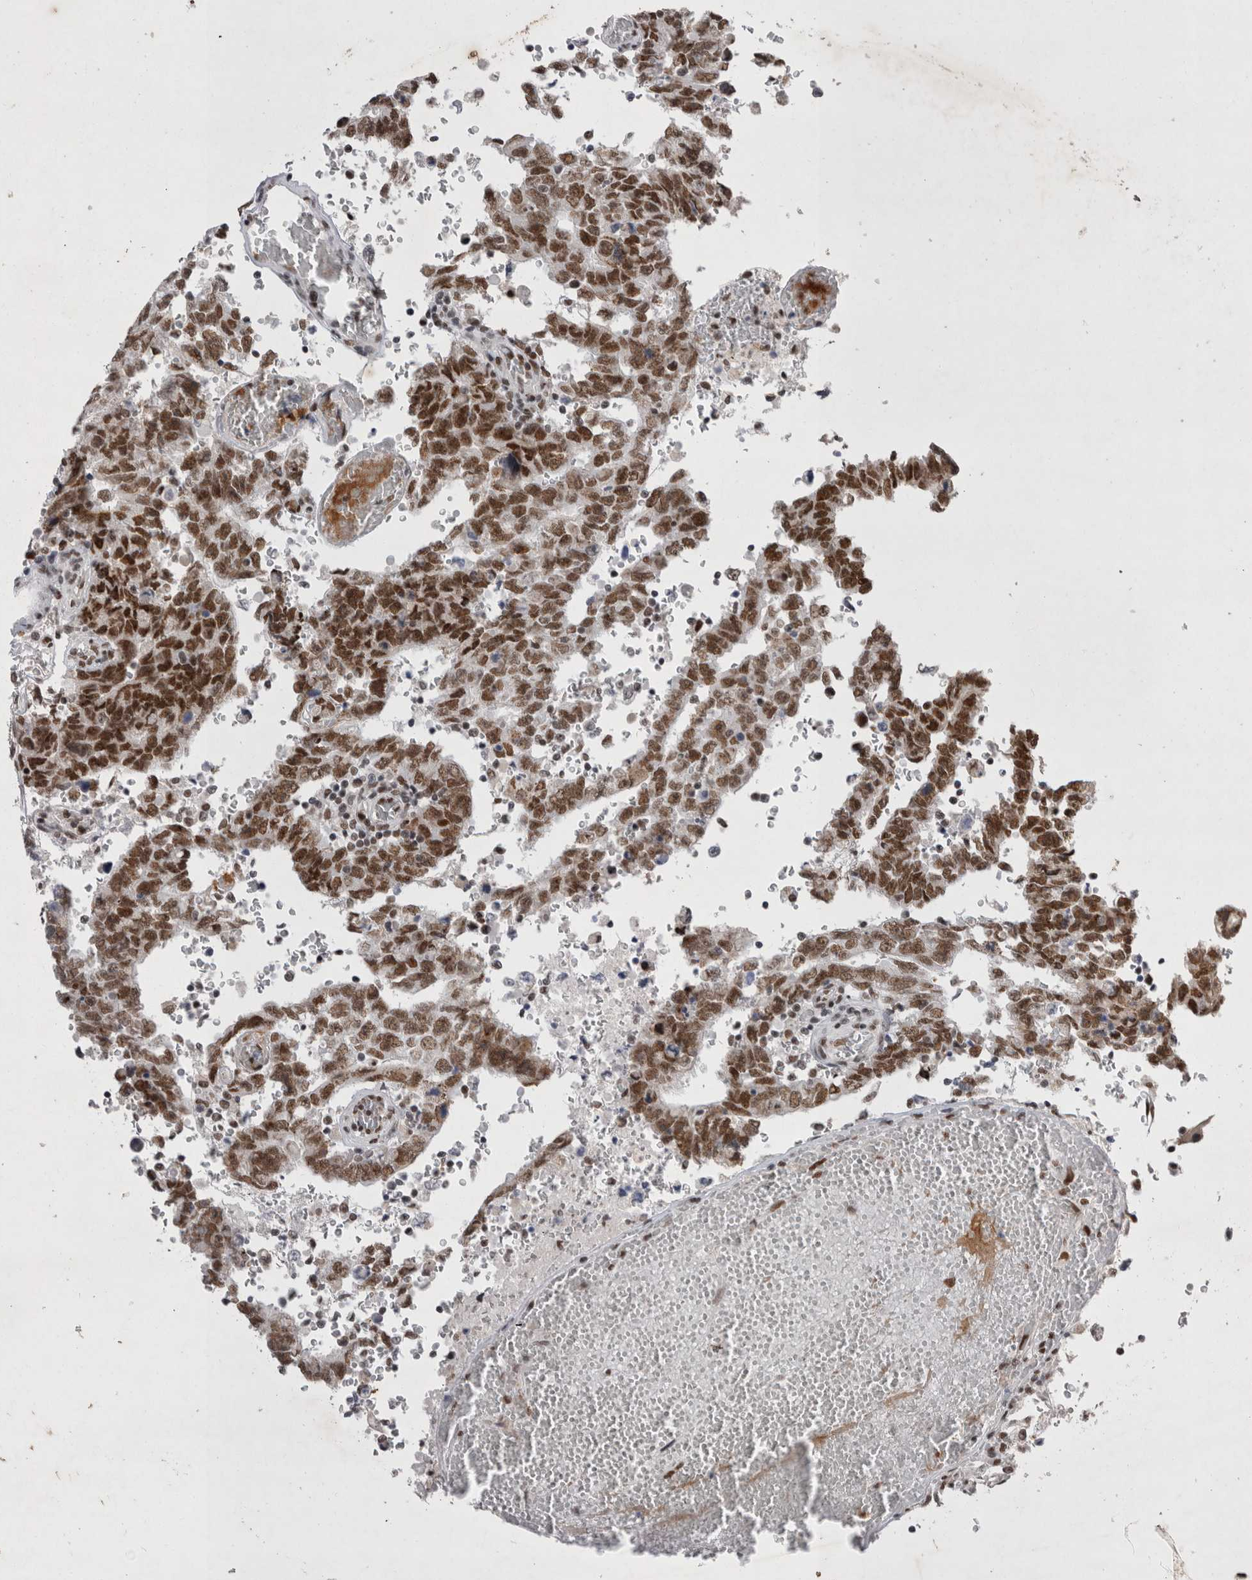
{"staining": {"intensity": "strong", "quantity": ">75%", "location": "nuclear"}, "tissue": "testis cancer", "cell_type": "Tumor cells", "image_type": "cancer", "snomed": [{"axis": "morphology", "description": "Carcinoma, Embryonal, NOS"}, {"axis": "topography", "description": "Testis"}], "caption": "Testis cancer (embryonal carcinoma) stained for a protein (brown) demonstrates strong nuclear positive positivity in approximately >75% of tumor cells.", "gene": "RBM6", "patient": {"sex": "male", "age": 26}}